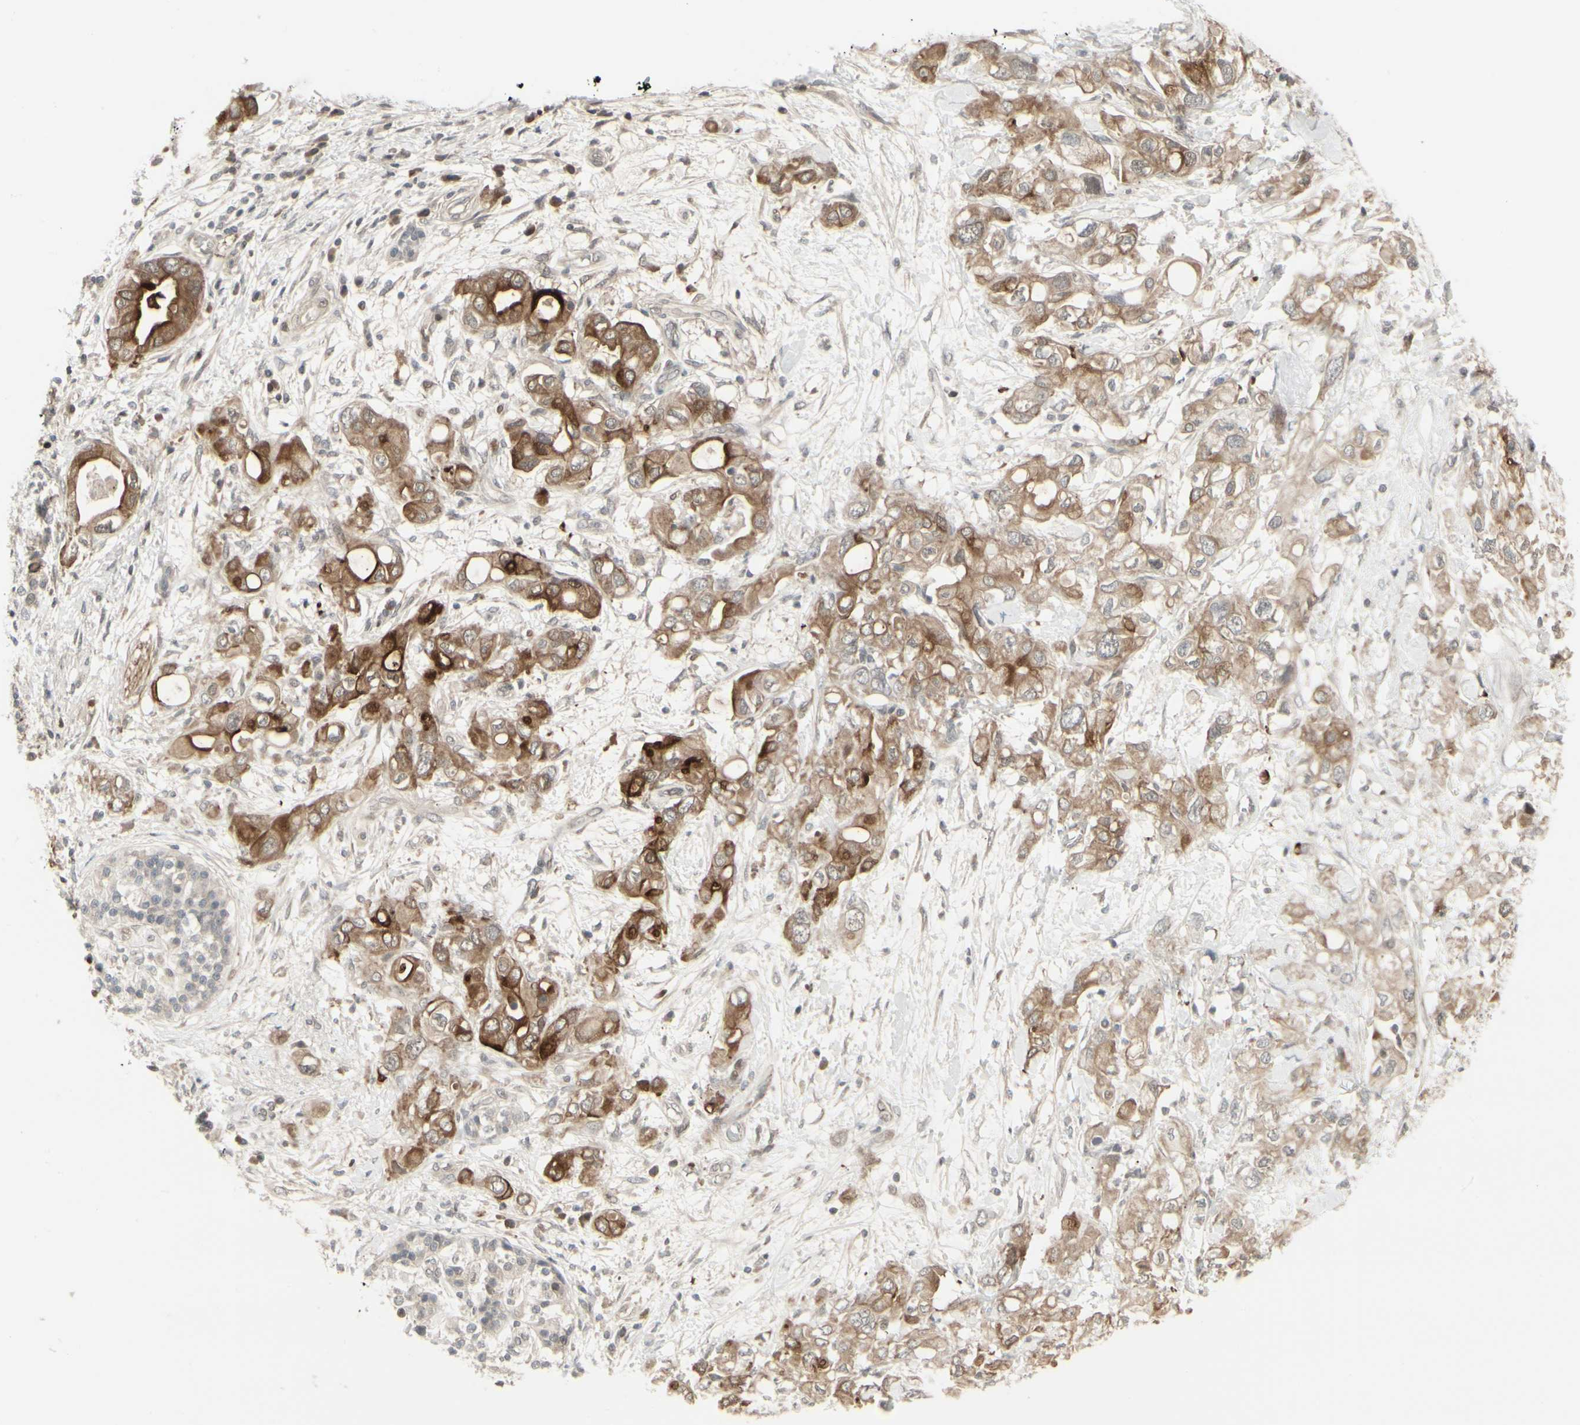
{"staining": {"intensity": "moderate", "quantity": ">75%", "location": "cytoplasmic/membranous"}, "tissue": "pancreatic cancer", "cell_type": "Tumor cells", "image_type": "cancer", "snomed": [{"axis": "morphology", "description": "Adenocarcinoma, NOS"}, {"axis": "topography", "description": "Pancreas"}], "caption": "Tumor cells exhibit medium levels of moderate cytoplasmic/membranous positivity in about >75% of cells in human pancreatic cancer.", "gene": "IGFBP6", "patient": {"sex": "female", "age": 56}}